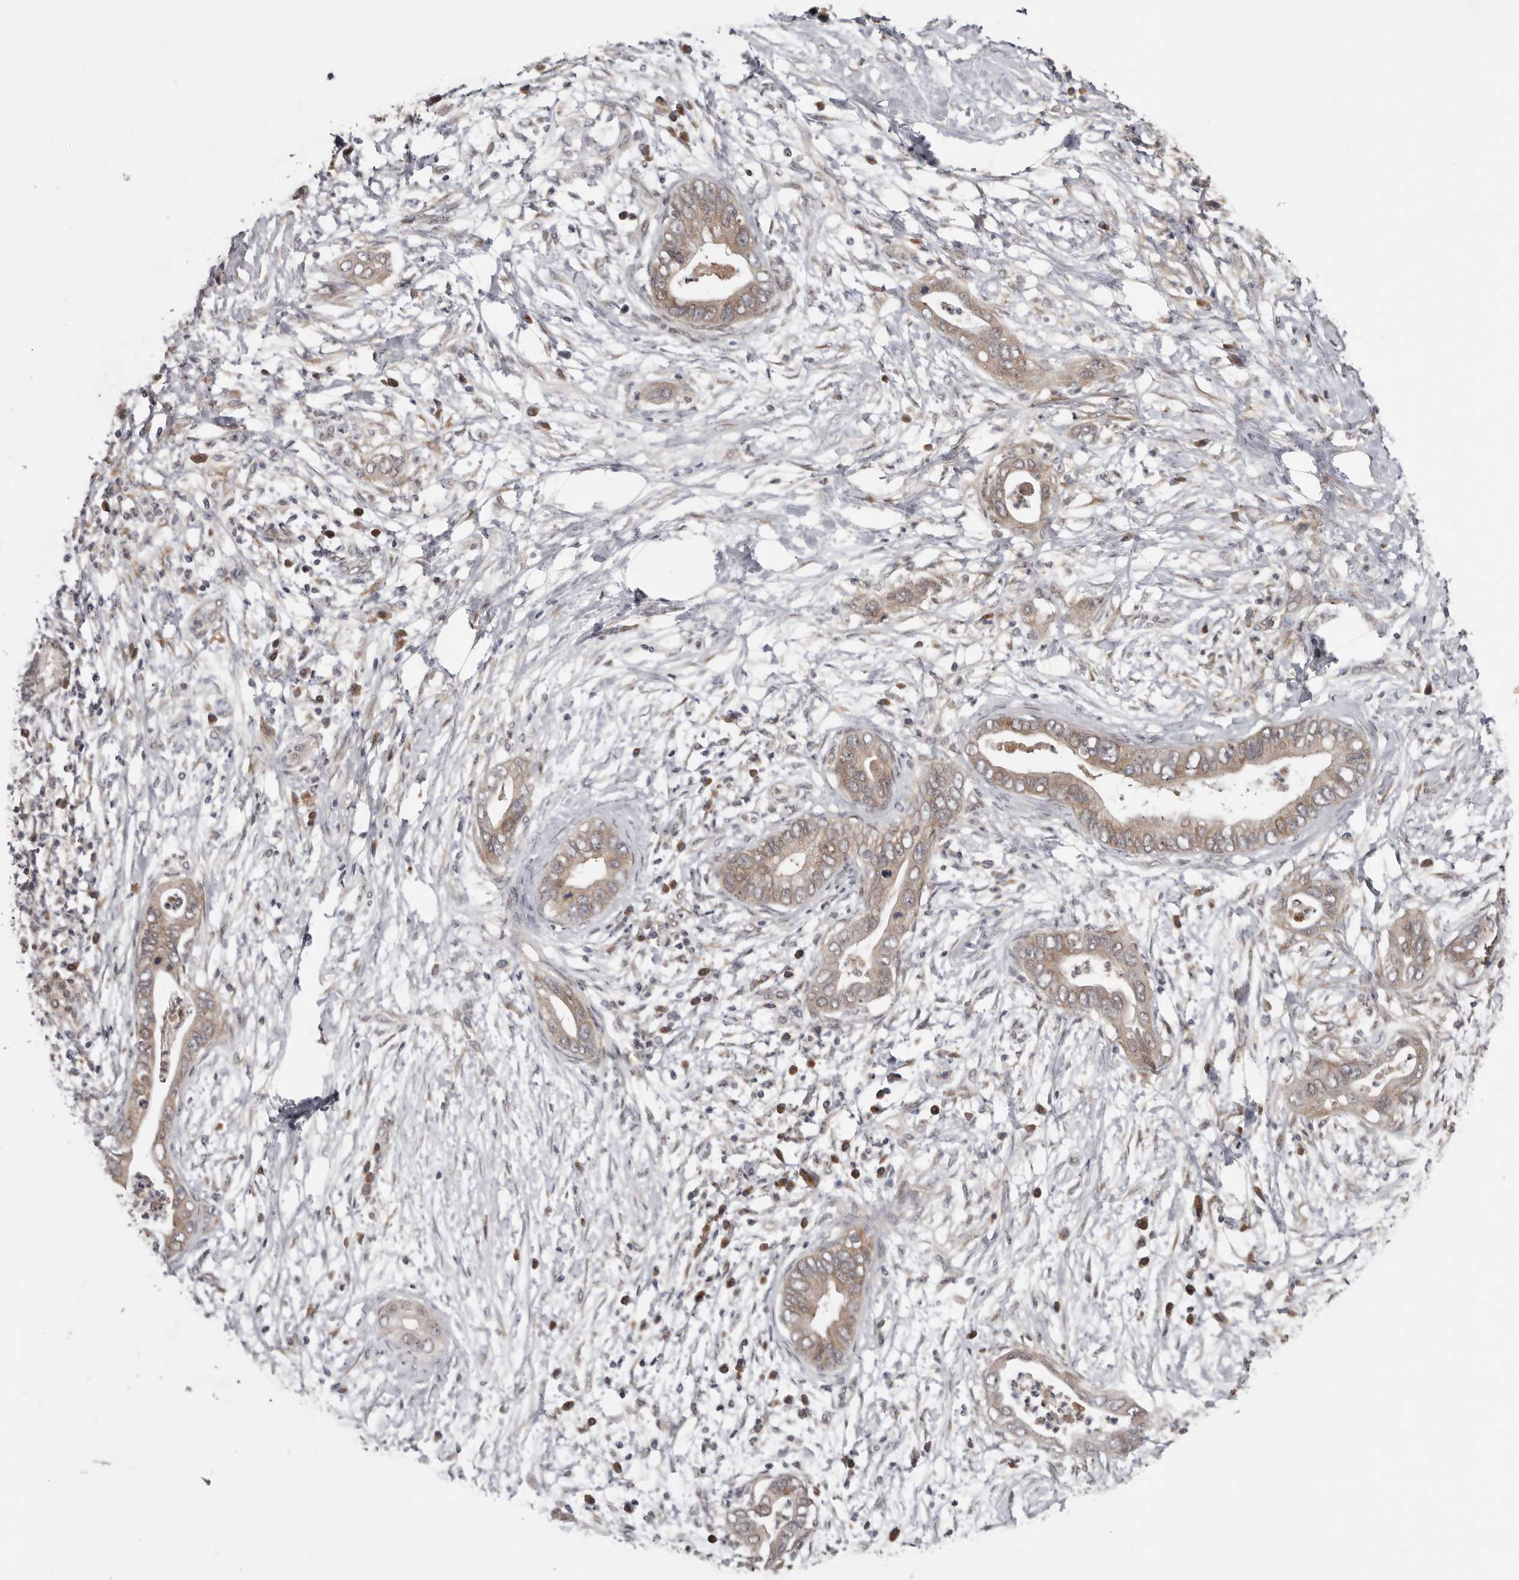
{"staining": {"intensity": "weak", "quantity": ">75%", "location": "cytoplasmic/membranous"}, "tissue": "pancreatic cancer", "cell_type": "Tumor cells", "image_type": "cancer", "snomed": [{"axis": "morphology", "description": "Adenocarcinoma, NOS"}, {"axis": "topography", "description": "Pancreas"}], "caption": "Pancreatic cancer tissue displays weak cytoplasmic/membranous expression in approximately >75% of tumor cells, visualized by immunohistochemistry.", "gene": "CHML", "patient": {"sex": "male", "age": 75}}